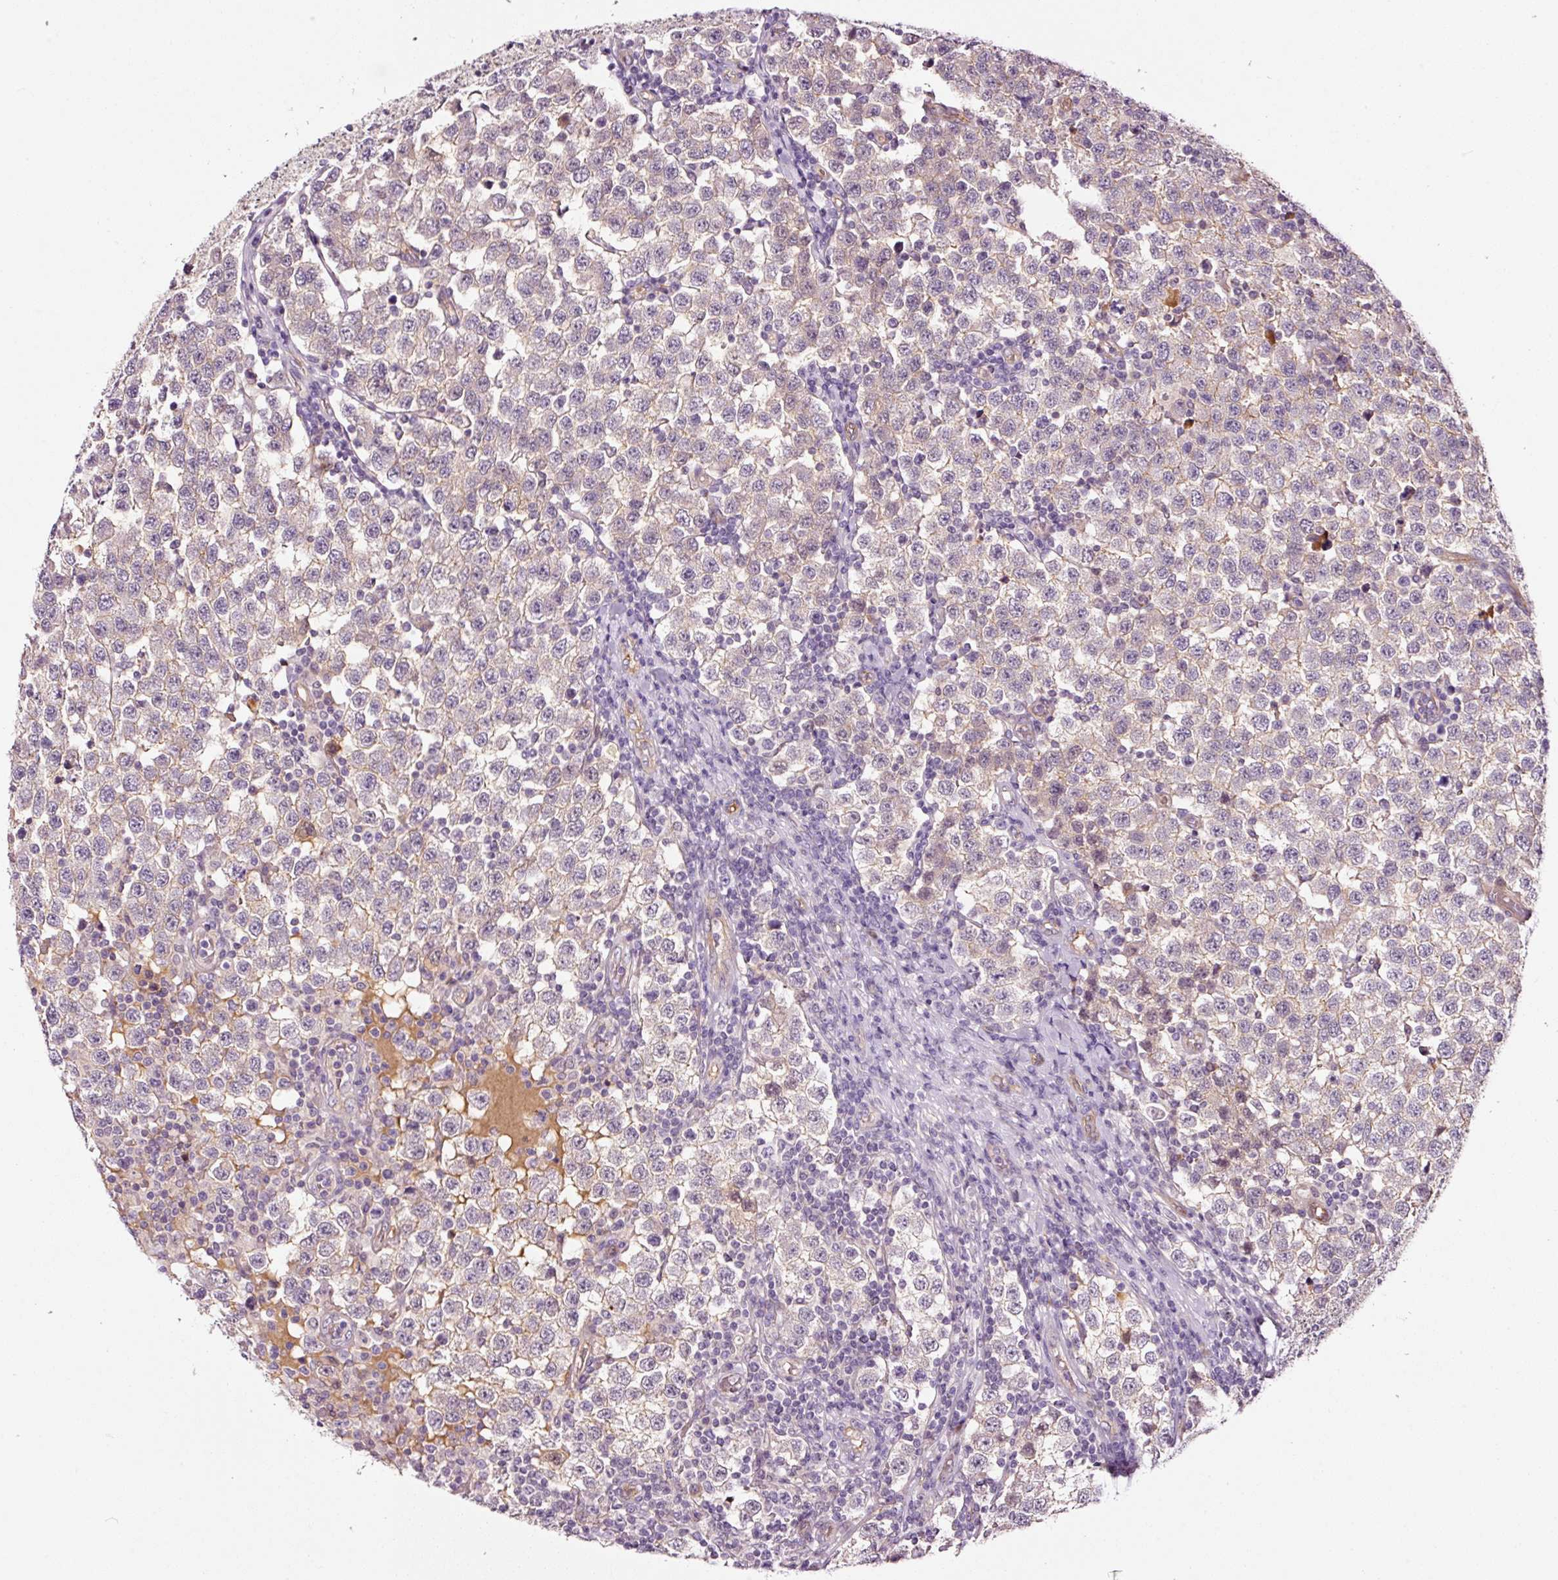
{"staining": {"intensity": "negative", "quantity": "none", "location": "none"}, "tissue": "testis cancer", "cell_type": "Tumor cells", "image_type": "cancer", "snomed": [{"axis": "morphology", "description": "Seminoma, NOS"}, {"axis": "topography", "description": "Testis"}], "caption": "High magnification brightfield microscopy of testis cancer stained with DAB (brown) and counterstained with hematoxylin (blue): tumor cells show no significant positivity. Brightfield microscopy of IHC stained with DAB (brown) and hematoxylin (blue), captured at high magnification.", "gene": "ABCB4", "patient": {"sex": "male", "age": 34}}